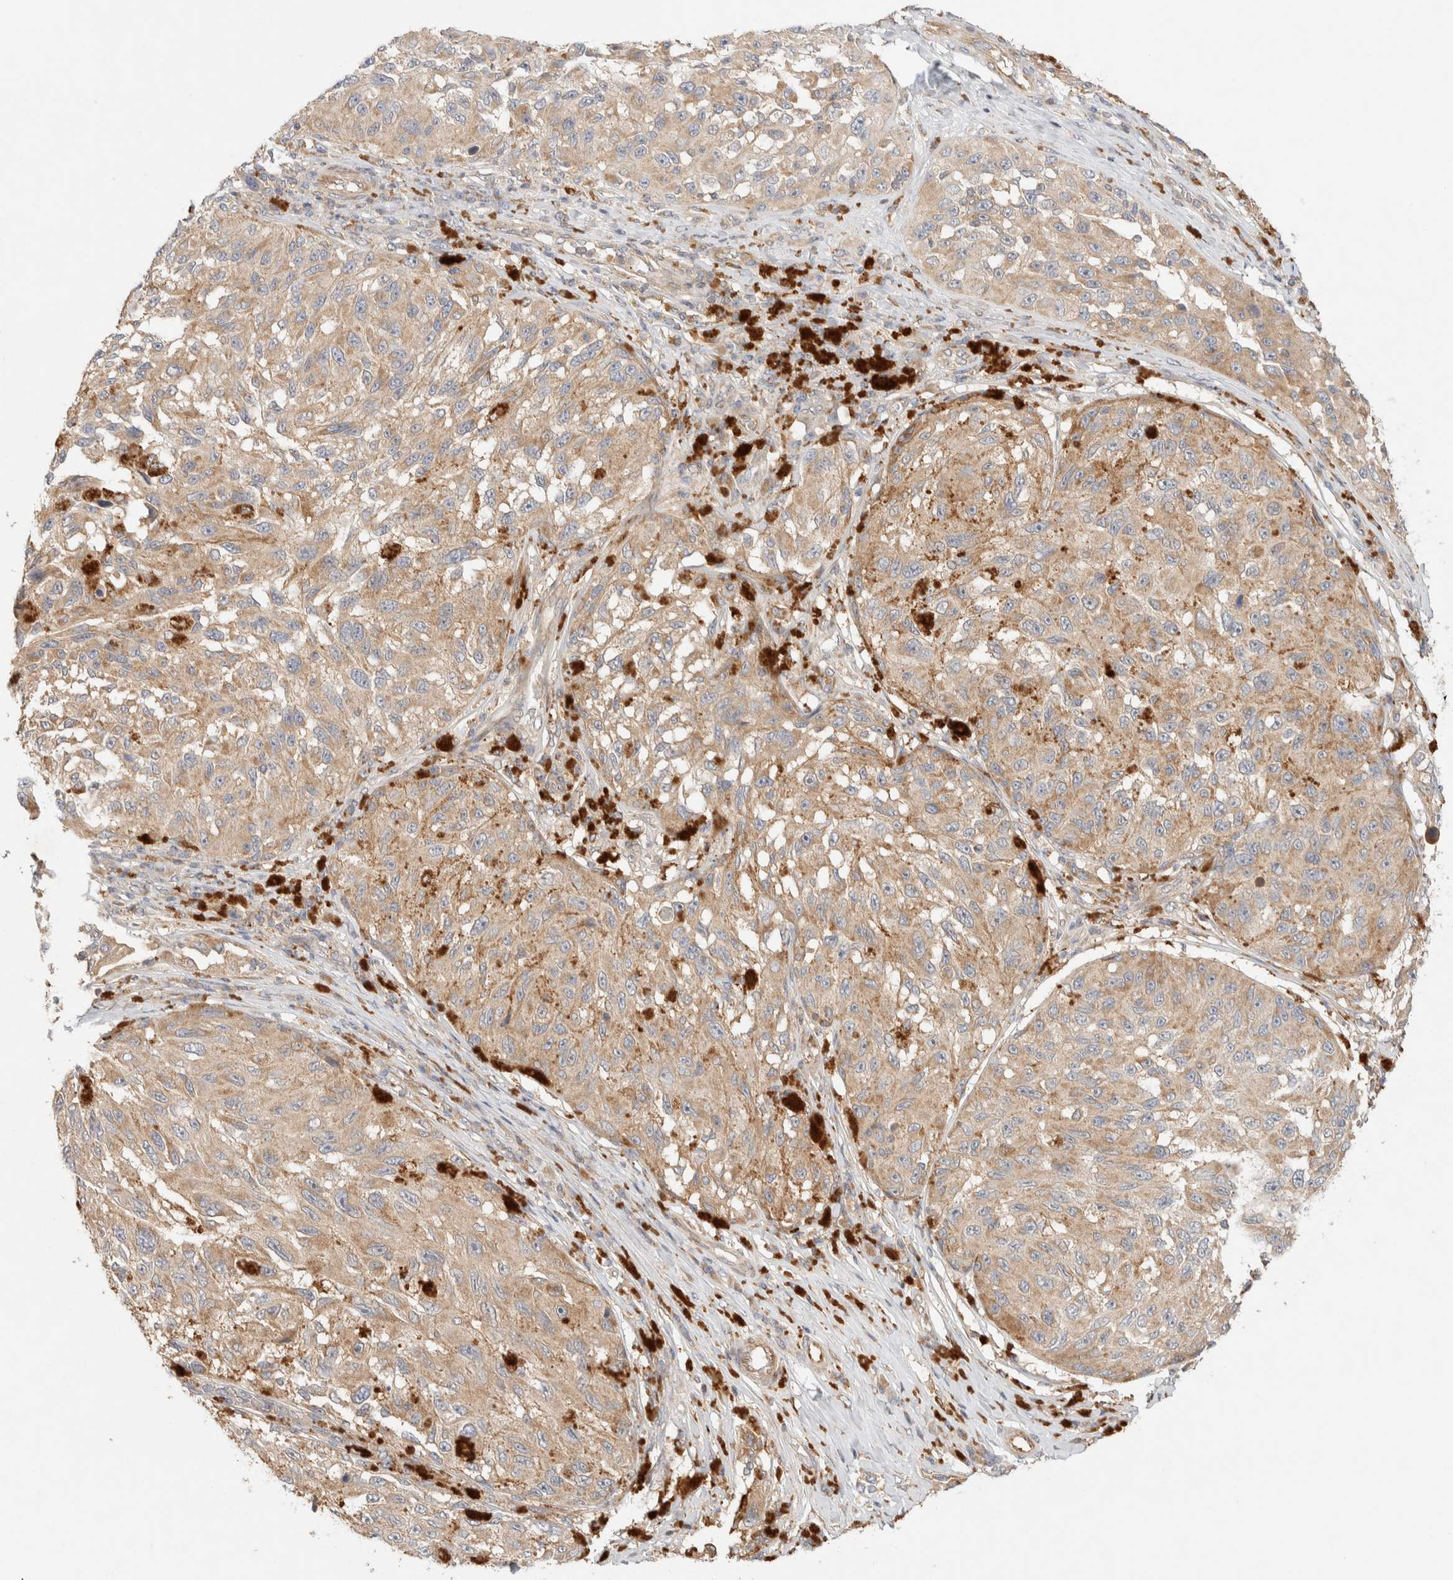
{"staining": {"intensity": "weak", "quantity": ">75%", "location": "cytoplasmic/membranous"}, "tissue": "melanoma", "cell_type": "Tumor cells", "image_type": "cancer", "snomed": [{"axis": "morphology", "description": "Malignant melanoma, NOS"}, {"axis": "topography", "description": "Skin"}], "caption": "This image exhibits immunohistochemistry staining of human malignant melanoma, with low weak cytoplasmic/membranous staining in about >75% of tumor cells.", "gene": "KIF9", "patient": {"sex": "female", "age": 73}}